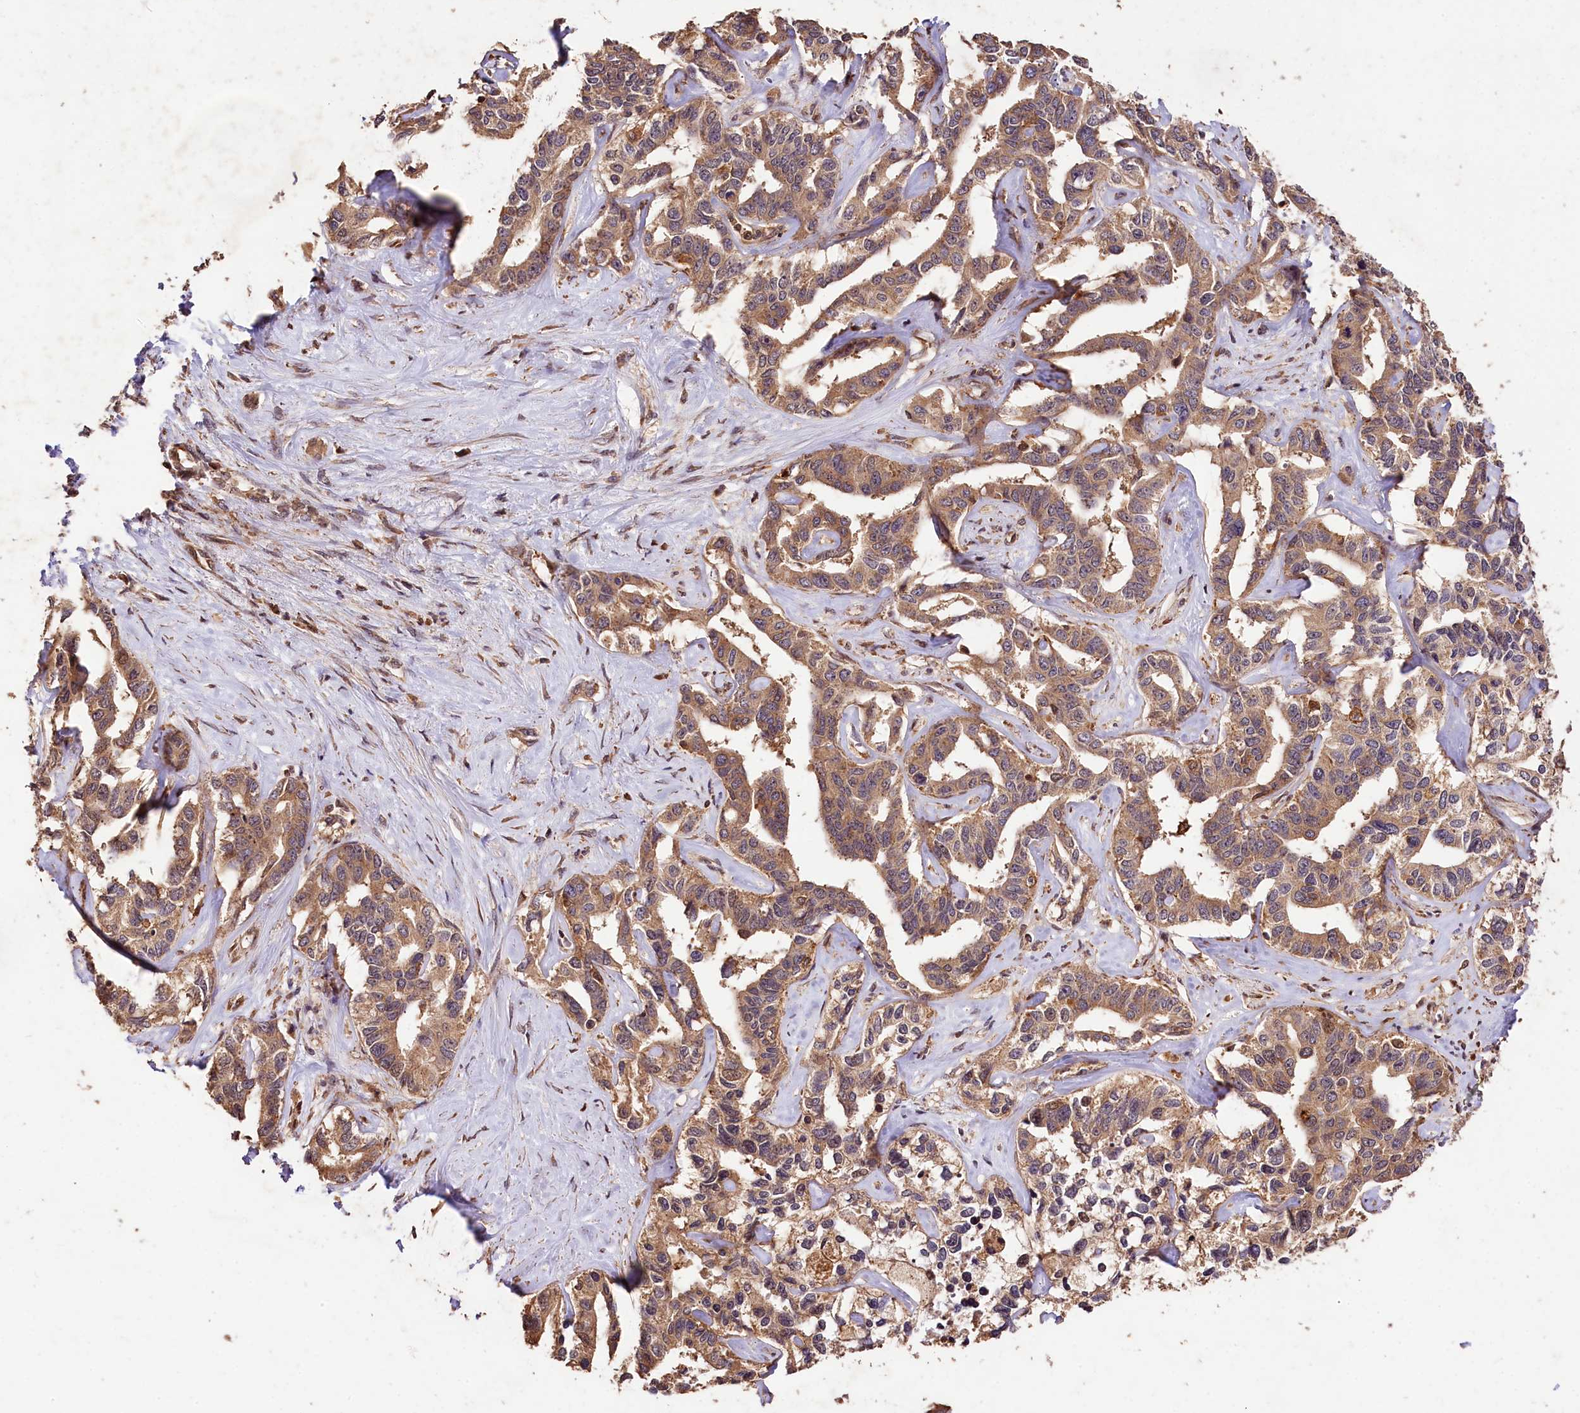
{"staining": {"intensity": "moderate", "quantity": ">75%", "location": "cytoplasmic/membranous"}, "tissue": "liver cancer", "cell_type": "Tumor cells", "image_type": "cancer", "snomed": [{"axis": "morphology", "description": "Cholangiocarcinoma"}, {"axis": "topography", "description": "Liver"}], "caption": "DAB immunohistochemical staining of human liver cancer reveals moderate cytoplasmic/membranous protein expression in about >75% of tumor cells. Nuclei are stained in blue.", "gene": "KPTN", "patient": {"sex": "male", "age": 59}}